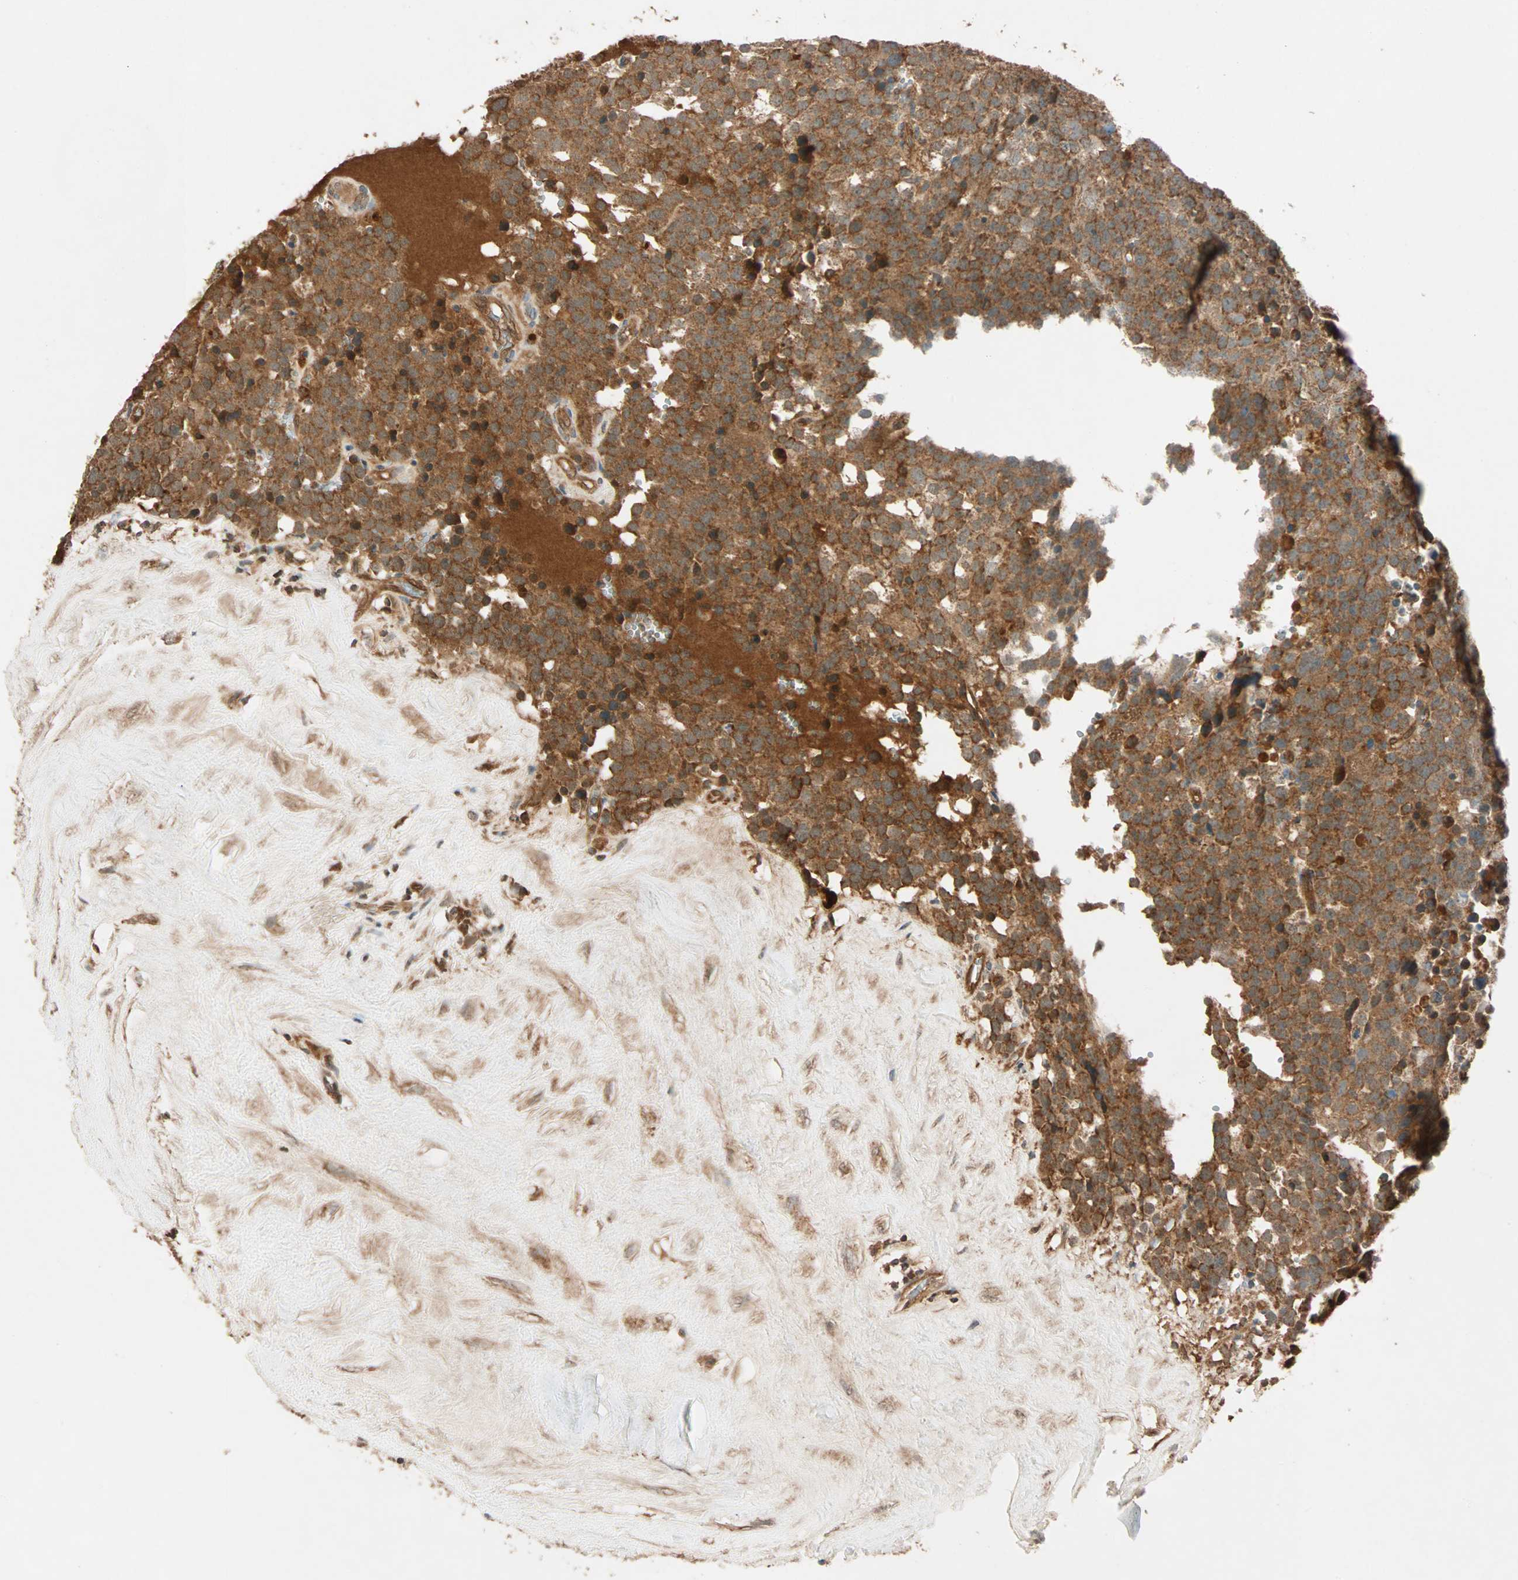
{"staining": {"intensity": "strong", "quantity": ">75%", "location": "cytoplasmic/membranous"}, "tissue": "testis cancer", "cell_type": "Tumor cells", "image_type": "cancer", "snomed": [{"axis": "morphology", "description": "Seminoma, NOS"}, {"axis": "topography", "description": "Testis"}], "caption": "Strong cytoplasmic/membranous protein positivity is appreciated in about >75% of tumor cells in testis cancer (seminoma). Immunohistochemistry stains the protein of interest in brown and the nuclei are stained blue.", "gene": "MAPK1", "patient": {"sex": "male", "age": 71}}